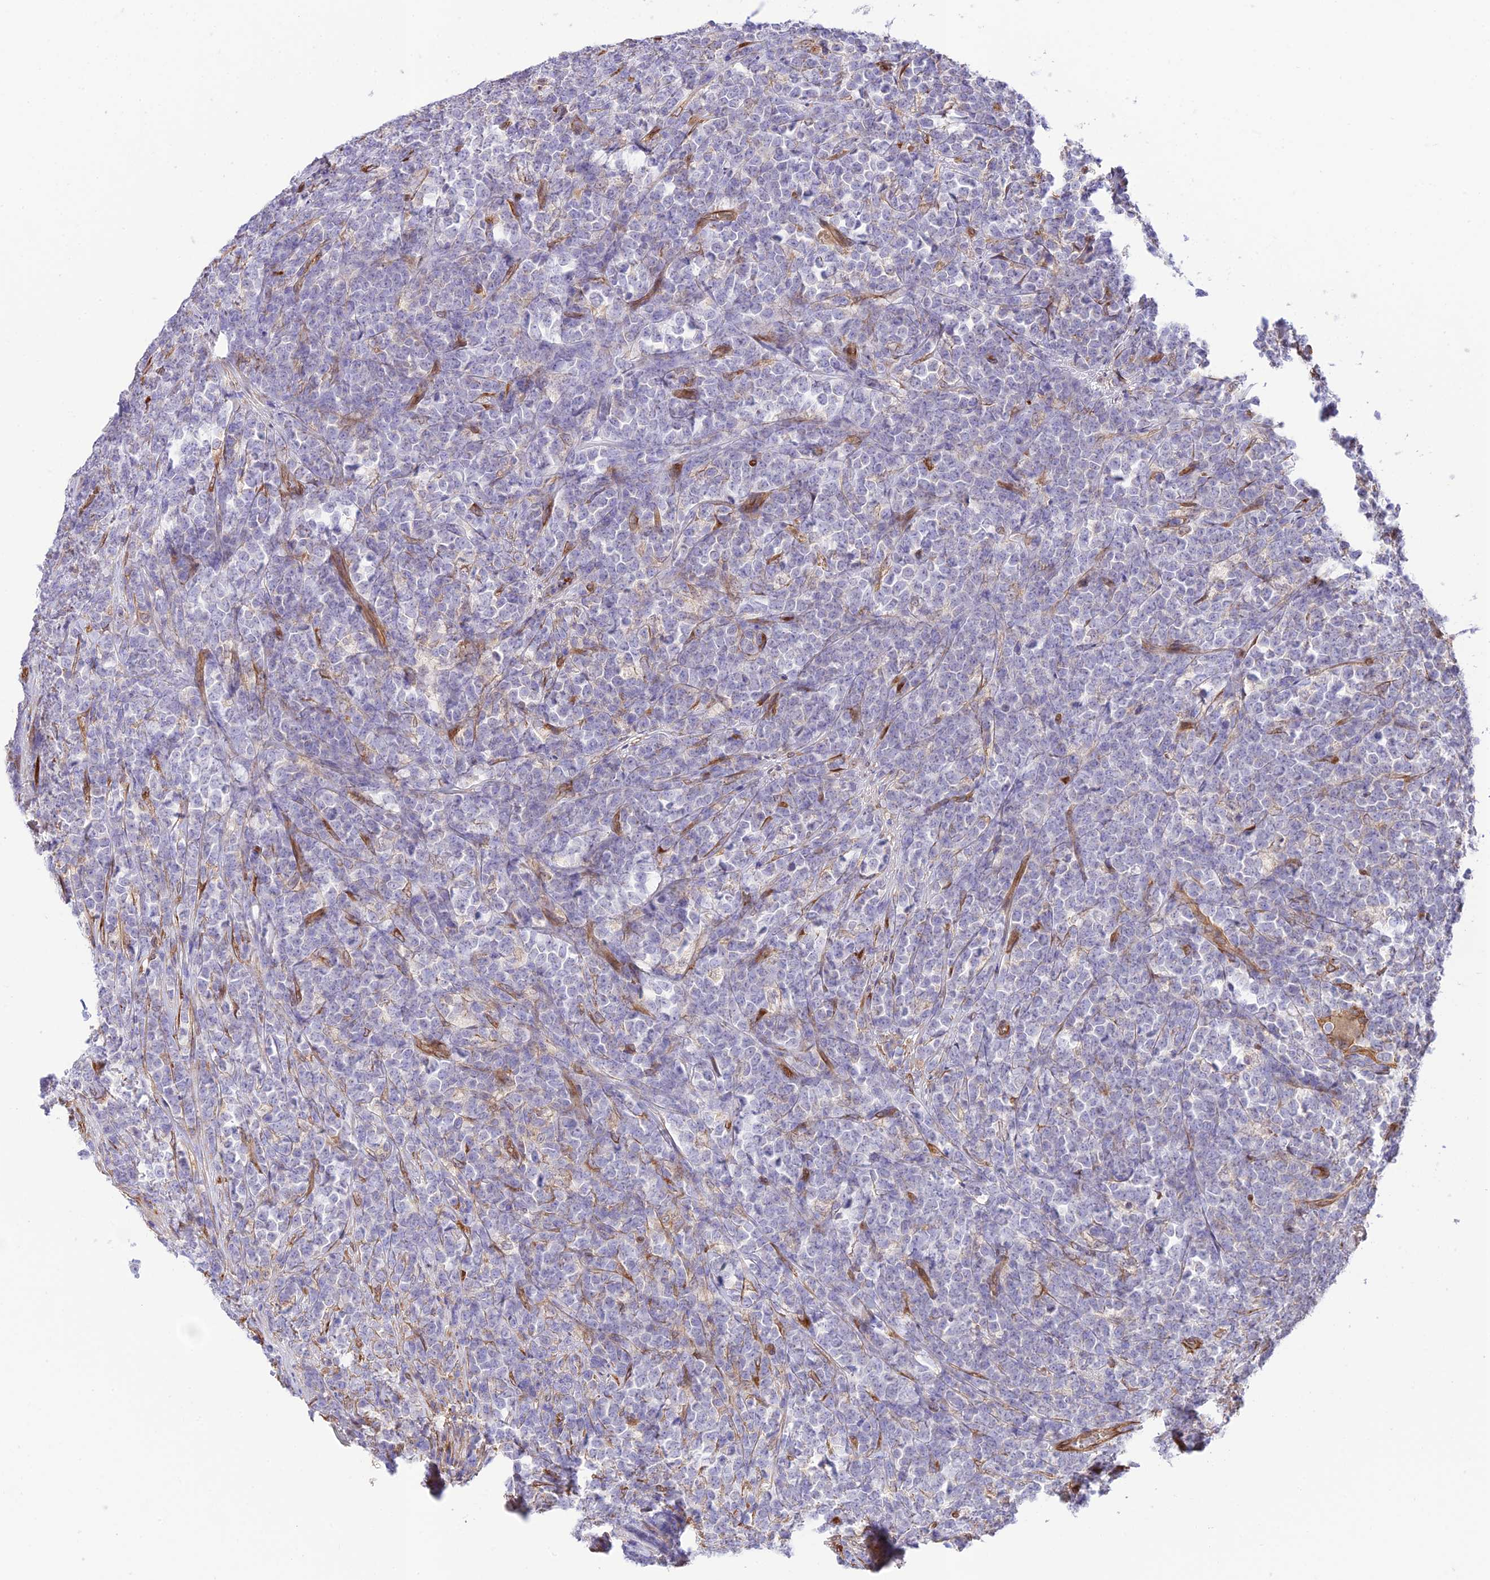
{"staining": {"intensity": "negative", "quantity": "none", "location": "none"}, "tissue": "lymphoma", "cell_type": "Tumor cells", "image_type": "cancer", "snomed": [{"axis": "morphology", "description": "Malignant lymphoma, non-Hodgkin's type, High grade"}, {"axis": "topography", "description": "Small intestine"}], "caption": "A photomicrograph of lymphoma stained for a protein exhibits no brown staining in tumor cells.", "gene": "EXOC3L4", "patient": {"sex": "male", "age": 8}}